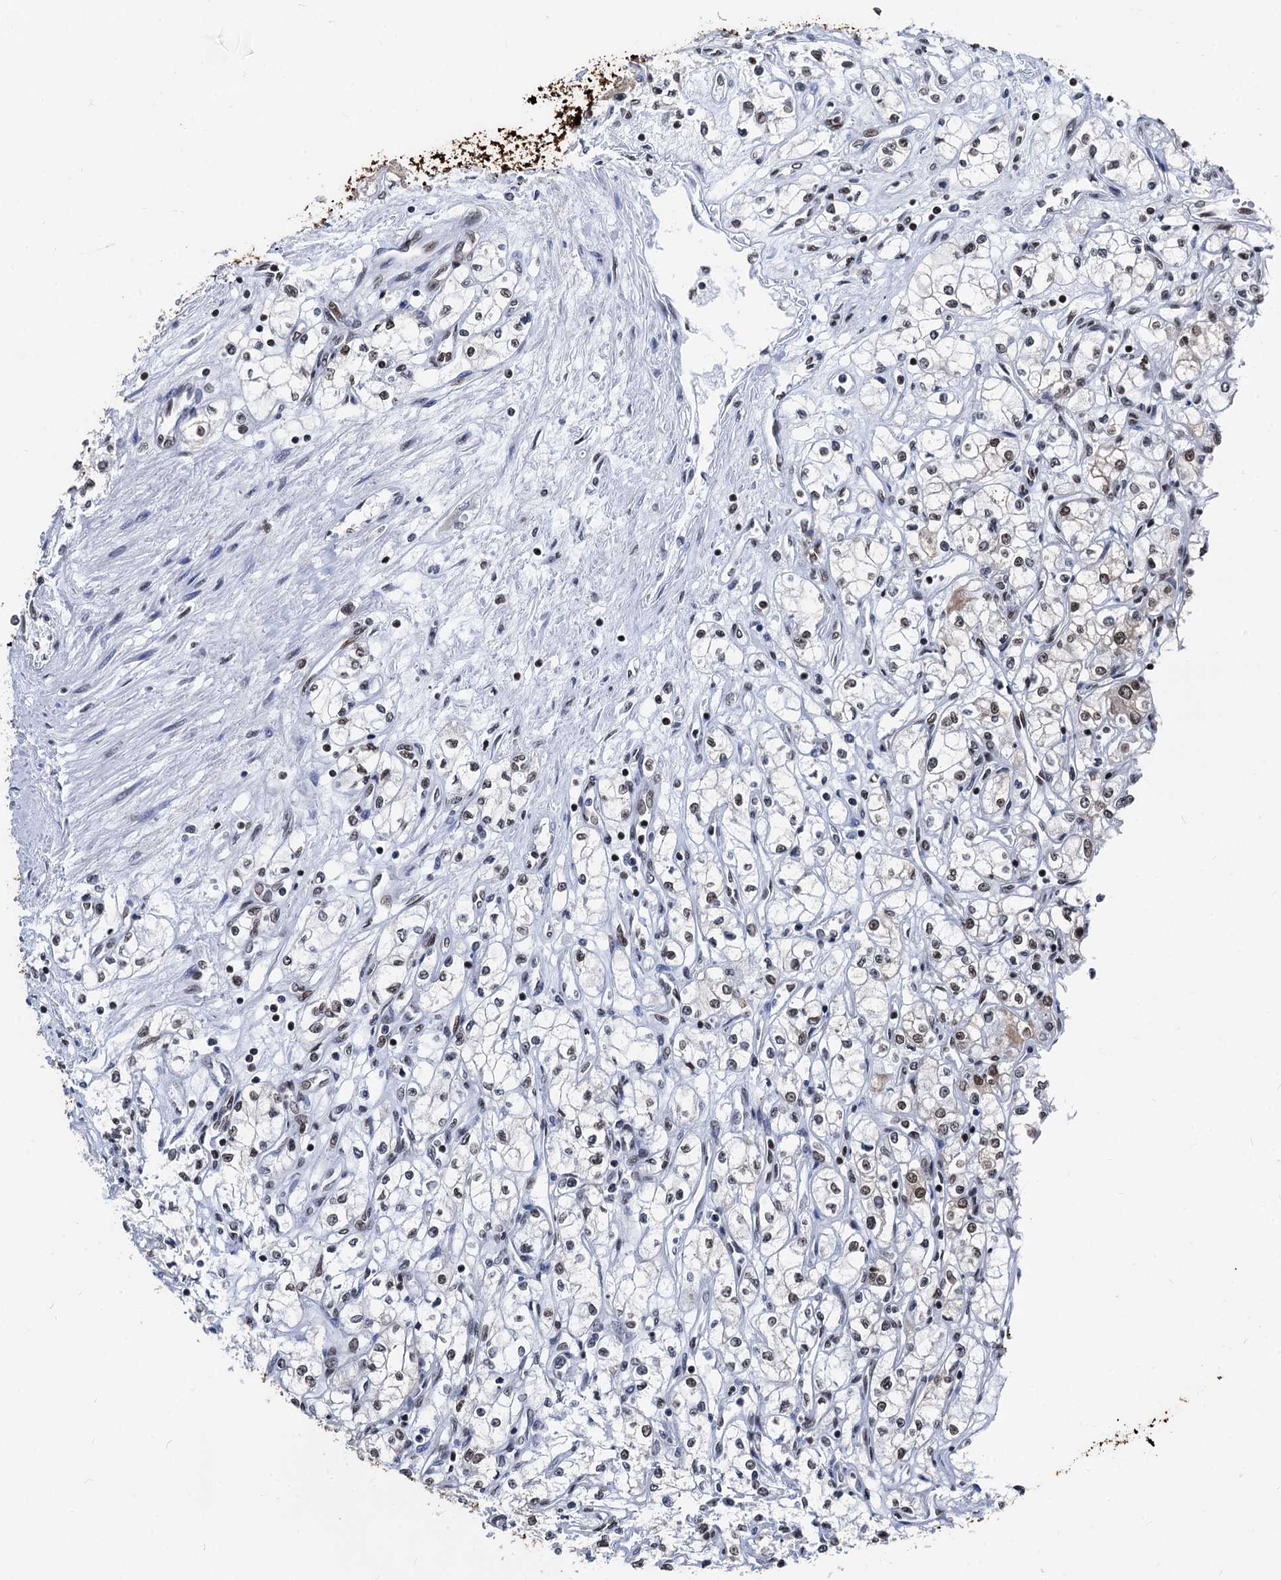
{"staining": {"intensity": "weak", "quantity": "<25%", "location": "nuclear"}, "tissue": "renal cancer", "cell_type": "Tumor cells", "image_type": "cancer", "snomed": [{"axis": "morphology", "description": "Adenocarcinoma, NOS"}, {"axis": "topography", "description": "Kidney"}], "caption": "Tumor cells show no significant protein positivity in renal cancer (adenocarcinoma). Nuclei are stained in blue.", "gene": "DDX23", "patient": {"sex": "male", "age": 59}}